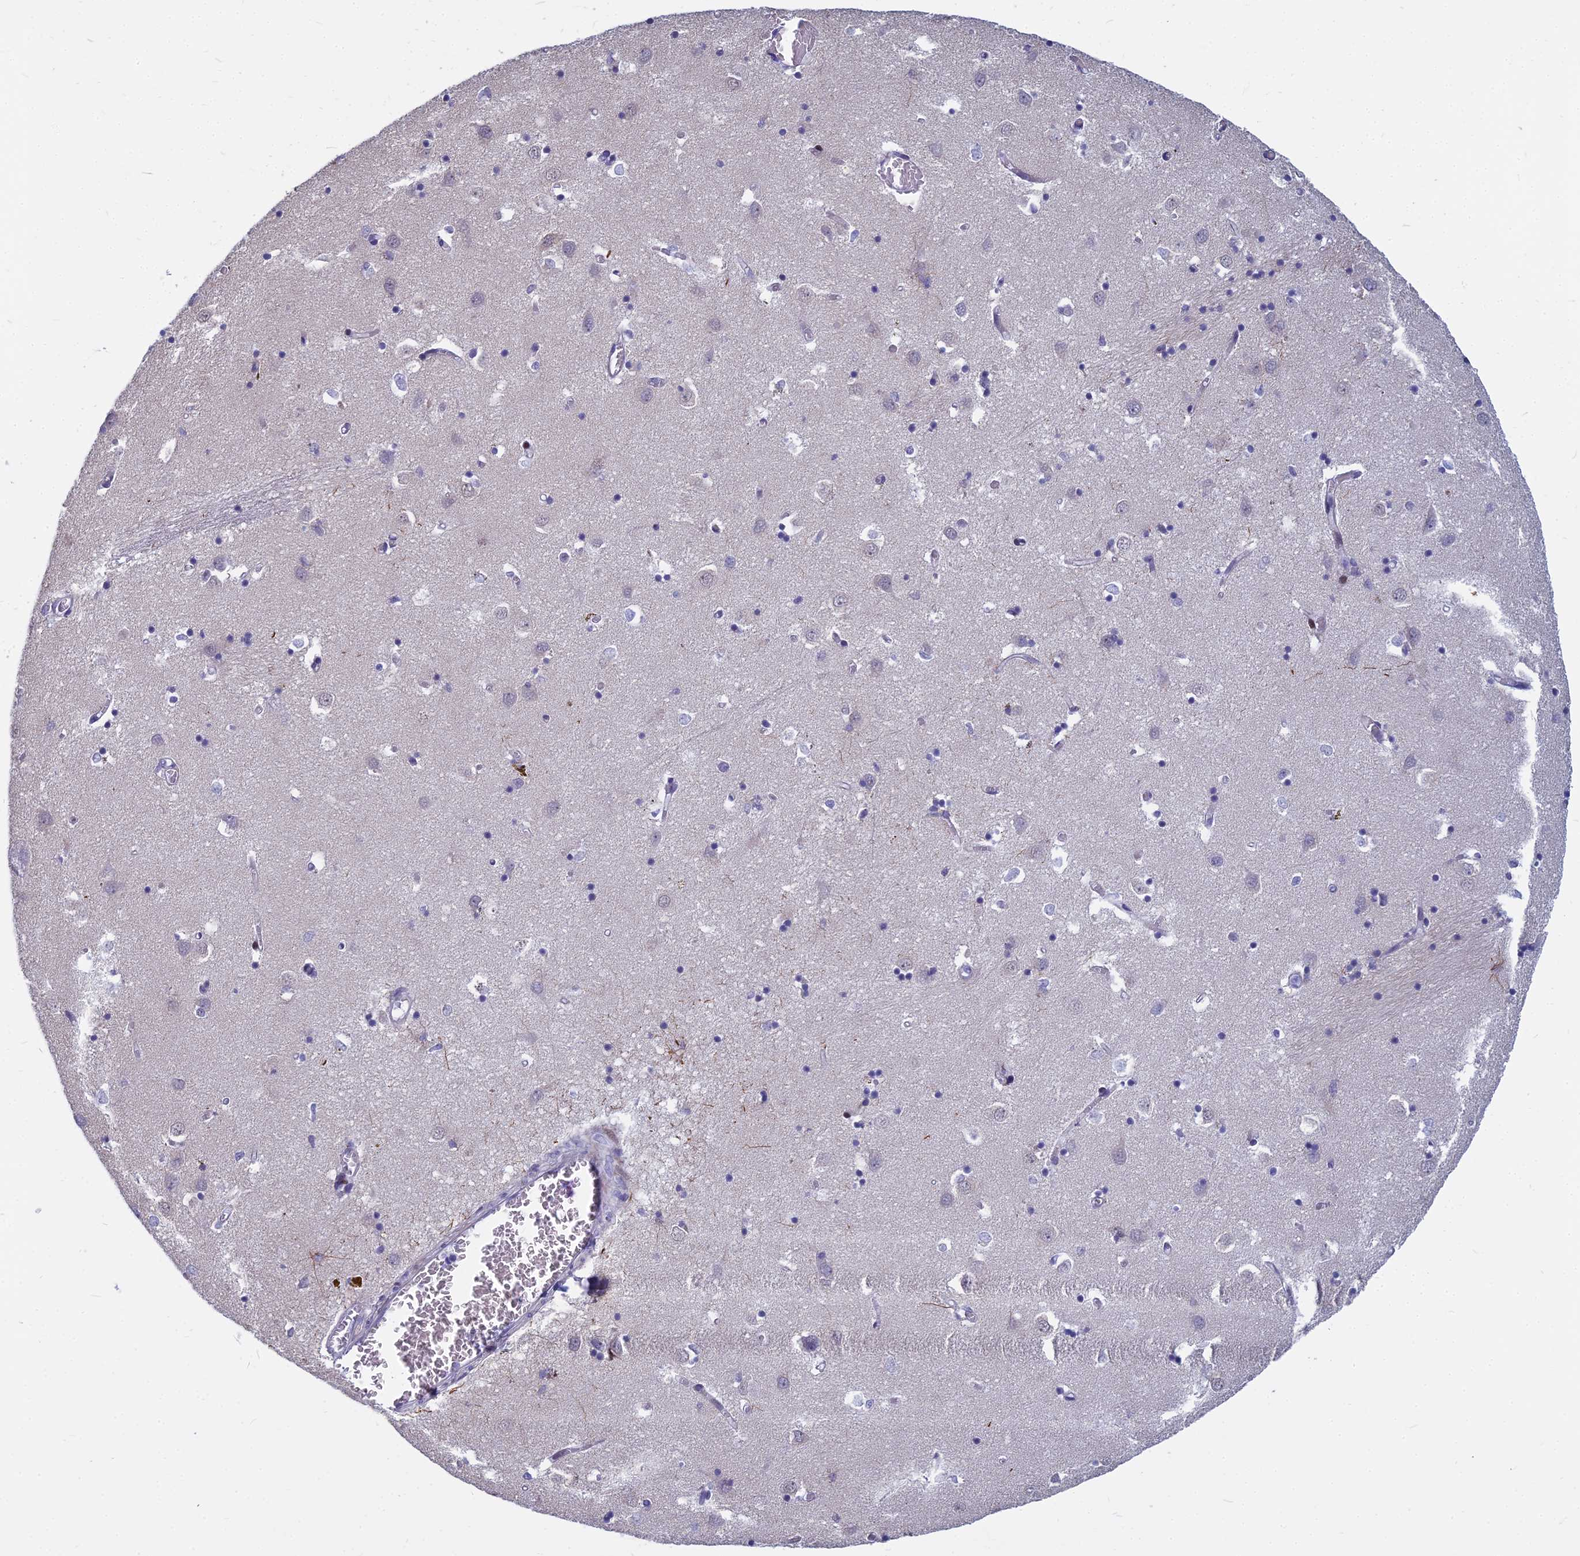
{"staining": {"intensity": "negative", "quantity": "none", "location": "none"}, "tissue": "caudate", "cell_type": "Glial cells", "image_type": "normal", "snomed": [{"axis": "morphology", "description": "Normal tissue, NOS"}, {"axis": "topography", "description": "Lateral ventricle wall"}], "caption": "Caudate stained for a protein using immunohistochemistry (IHC) exhibits no staining glial cells.", "gene": "MYBPC2", "patient": {"sex": "male", "age": 70}}